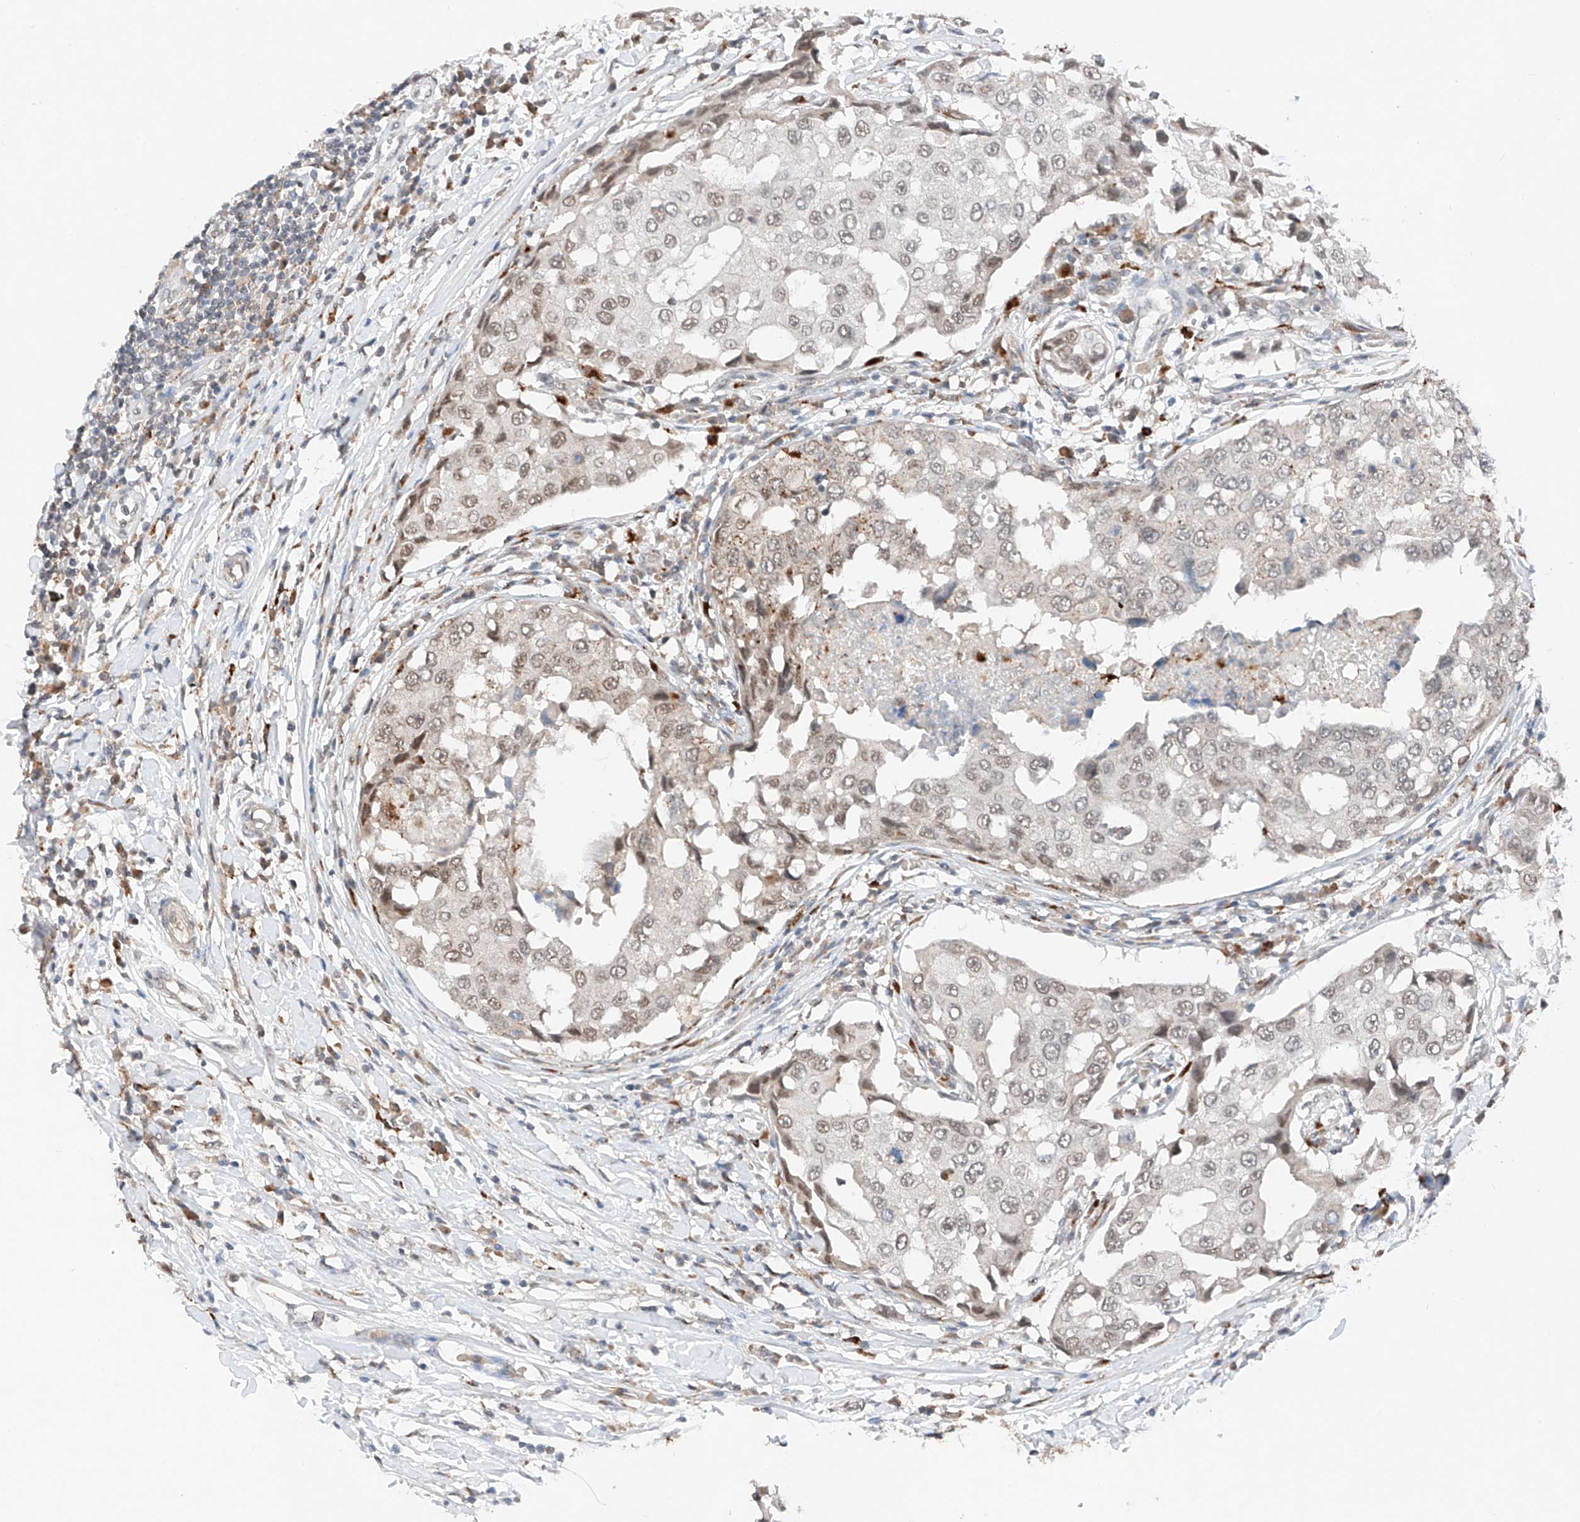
{"staining": {"intensity": "moderate", "quantity": "<25%", "location": "nuclear"}, "tissue": "breast cancer", "cell_type": "Tumor cells", "image_type": "cancer", "snomed": [{"axis": "morphology", "description": "Duct carcinoma"}, {"axis": "topography", "description": "Breast"}], "caption": "Infiltrating ductal carcinoma (breast) was stained to show a protein in brown. There is low levels of moderate nuclear expression in about <25% of tumor cells.", "gene": "TBX4", "patient": {"sex": "female", "age": 27}}